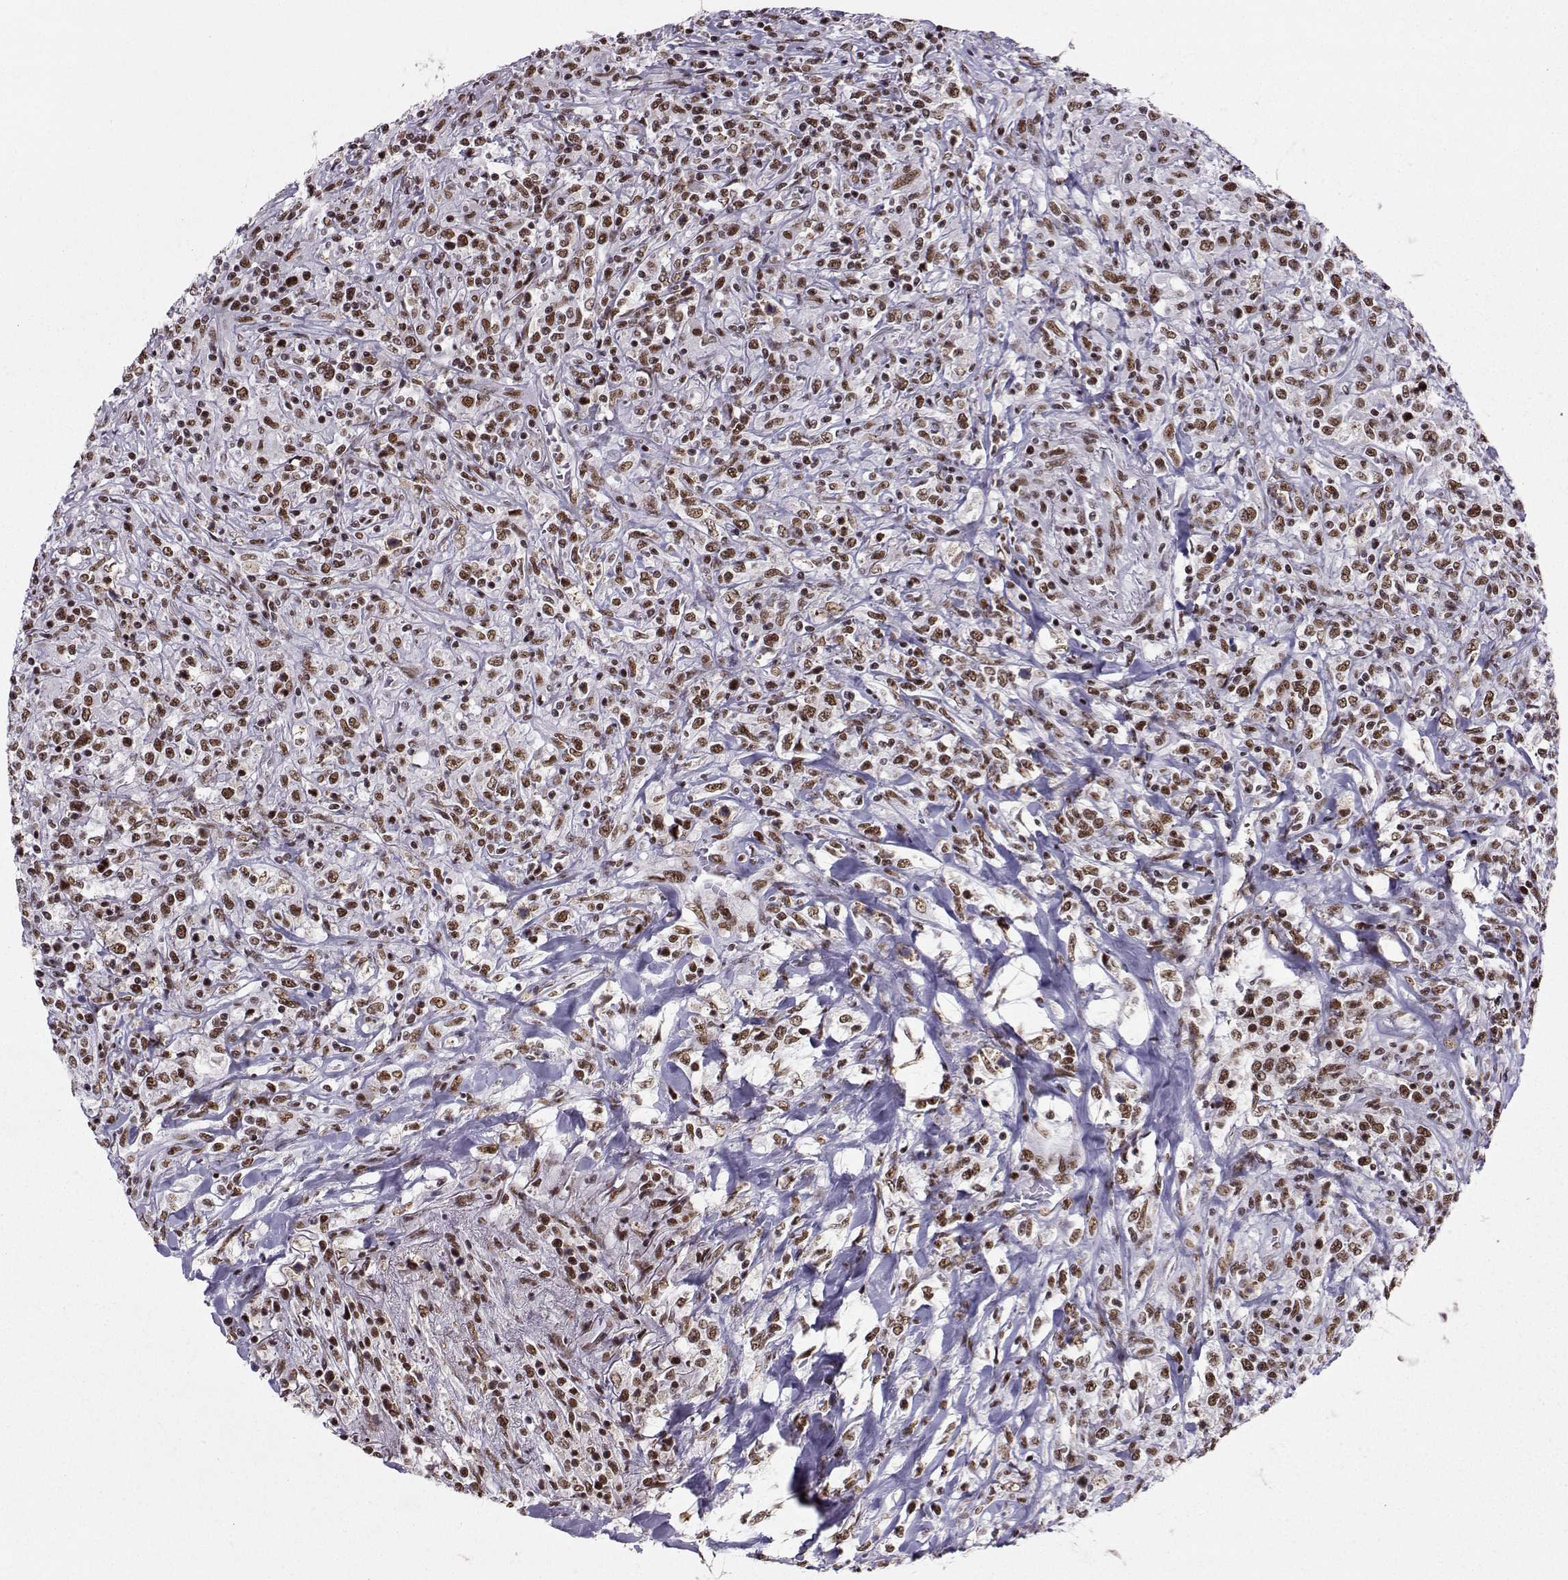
{"staining": {"intensity": "moderate", "quantity": ">75%", "location": "nuclear"}, "tissue": "lymphoma", "cell_type": "Tumor cells", "image_type": "cancer", "snomed": [{"axis": "morphology", "description": "Malignant lymphoma, non-Hodgkin's type, High grade"}, {"axis": "topography", "description": "Lung"}], "caption": "IHC photomicrograph of lymphoma stained for a protein (brown), which demonstrates medium levels of moderate nuclear expression in about >75% of tumor cells.", "gene": "SNRPB2", "patient": {"sex": "male", "age": 79}}